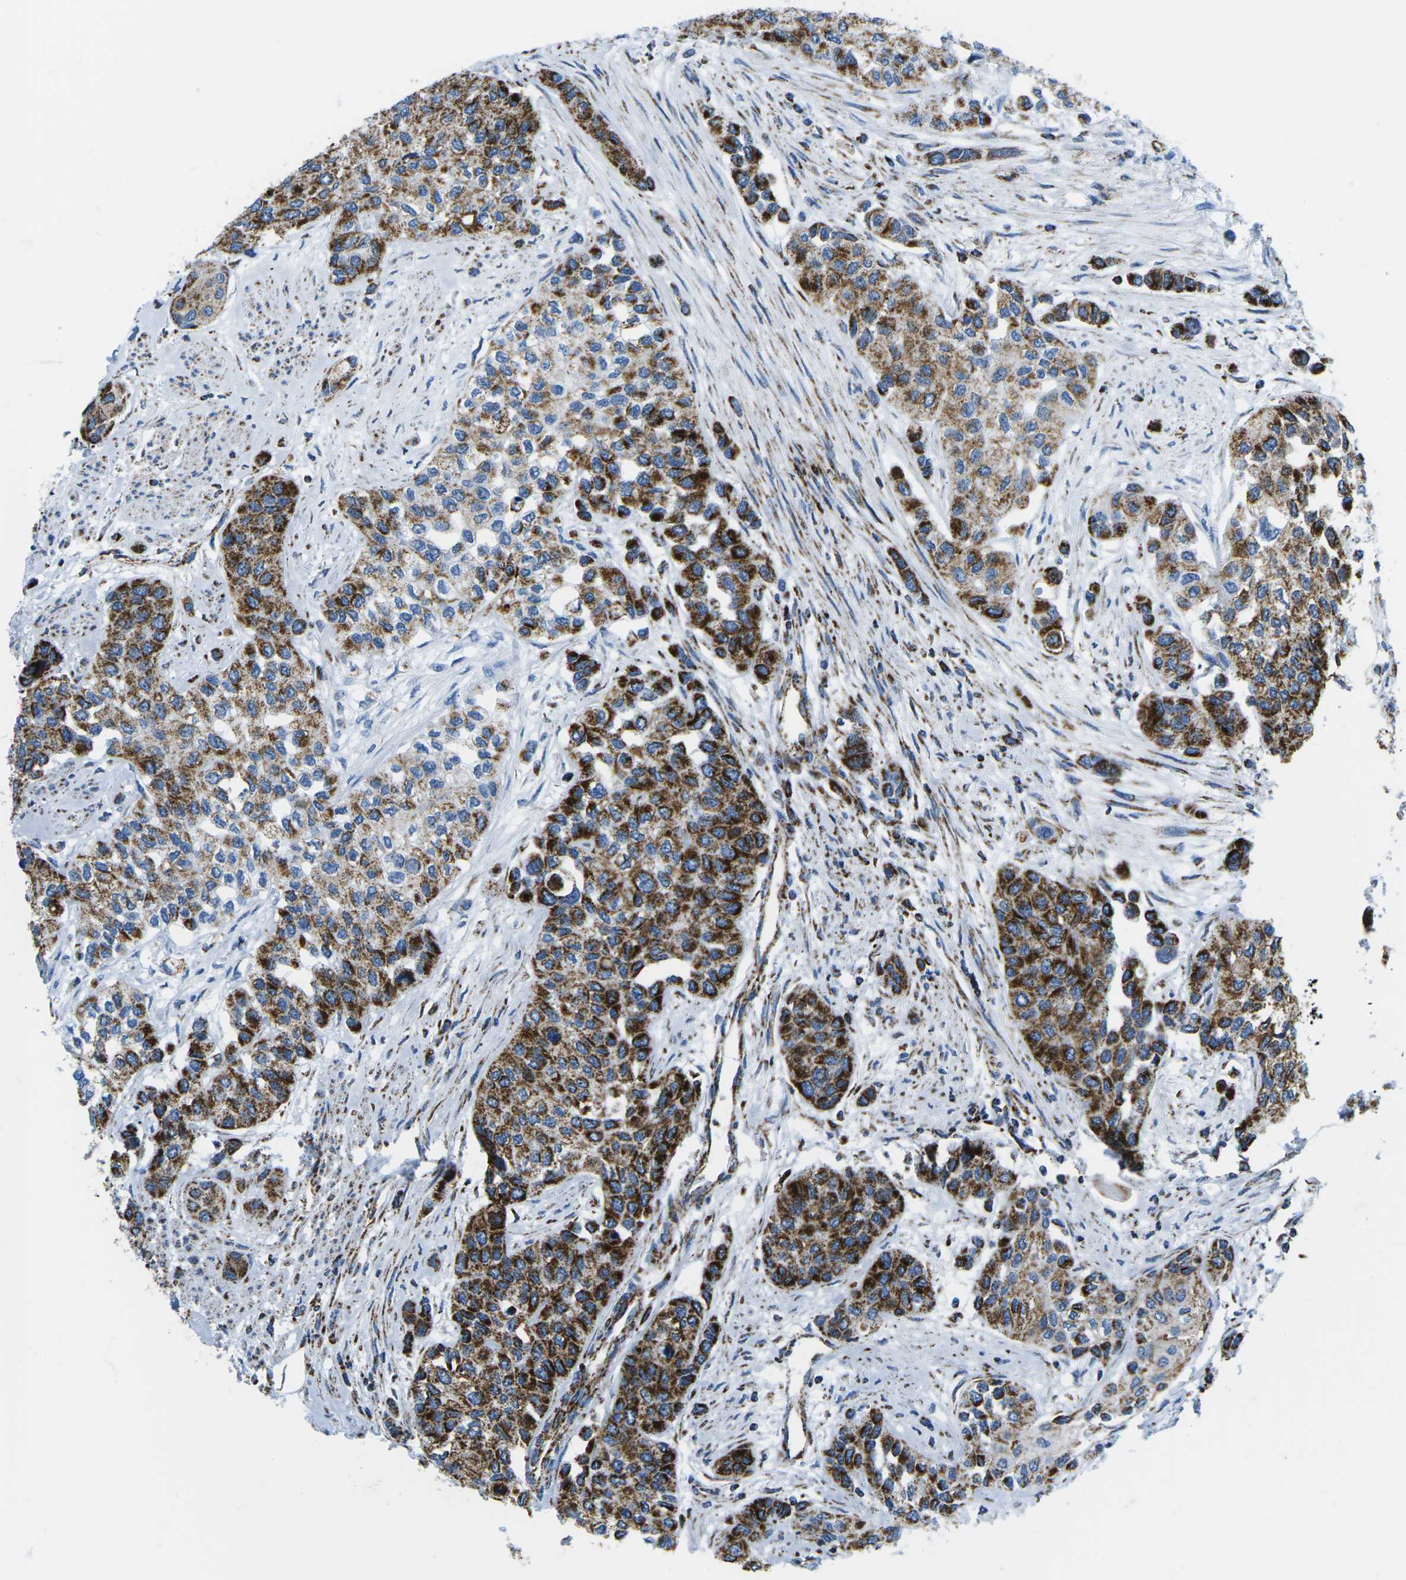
{"staining": {"intensity": "strong", "quantity": ">75%", "location": "cytoplasmic/membranous"}, "tissue": "urothelial cancer", "cell_type": "Tumor cells", "image_type": "cancer", "snomed": [{"axis": "morphology", "description": "Urothelial carcinoma, High grade"}, {"axis": "topography", "description": "Urinary bladder"}], "caption": "Immunohistochemical staining of human urothelial carcinoma (high-grade) displays strong cytoplasmic/membranous protein positivity in approximately >75% of tumor cells. (IHC, brightfield microscopy, high magnification).", "gene": "COX6C", "patient": {"sex": "female", "age": 56}}